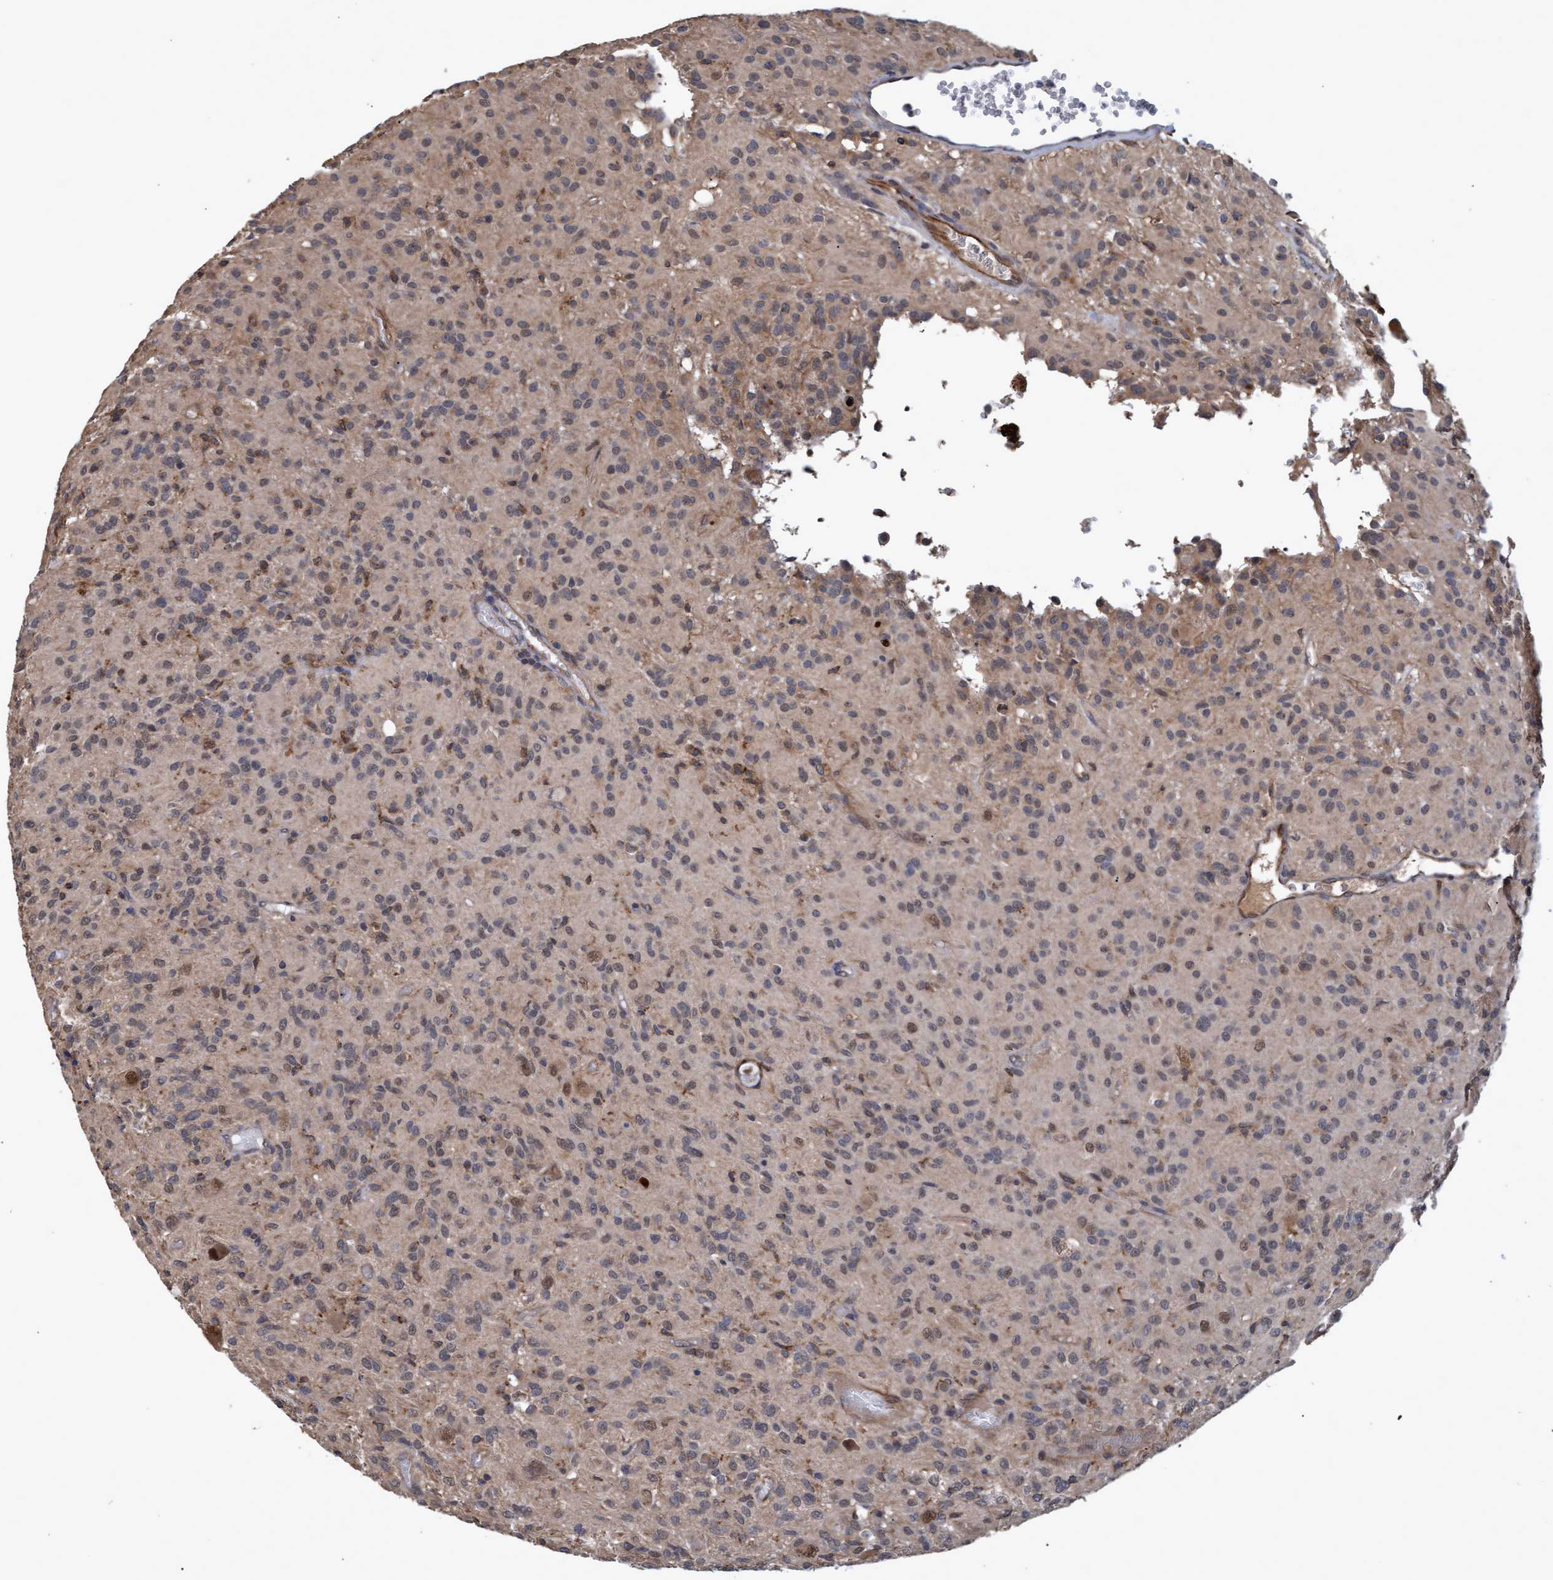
{"staining": {"intensity": "weak", "quantity": "25%-75%", "location": "nuclear"}, "tissue": "glioma", "cell_type": "Tumor cells", "image_type": "cancer", "snomed": [{"axis": "morphology", "description": "Glioma, malignant, High grade"}, {"axis": "topography", "description": "Brain"}], "caption": "This is an image of immunohistochemistry (IHC) staining of malignant glioma (high-grade), which shows weak expression in the nuclear of tumor cells.", "gene": "PSMB6", "patient": {"sex": "female", "age": 59}}